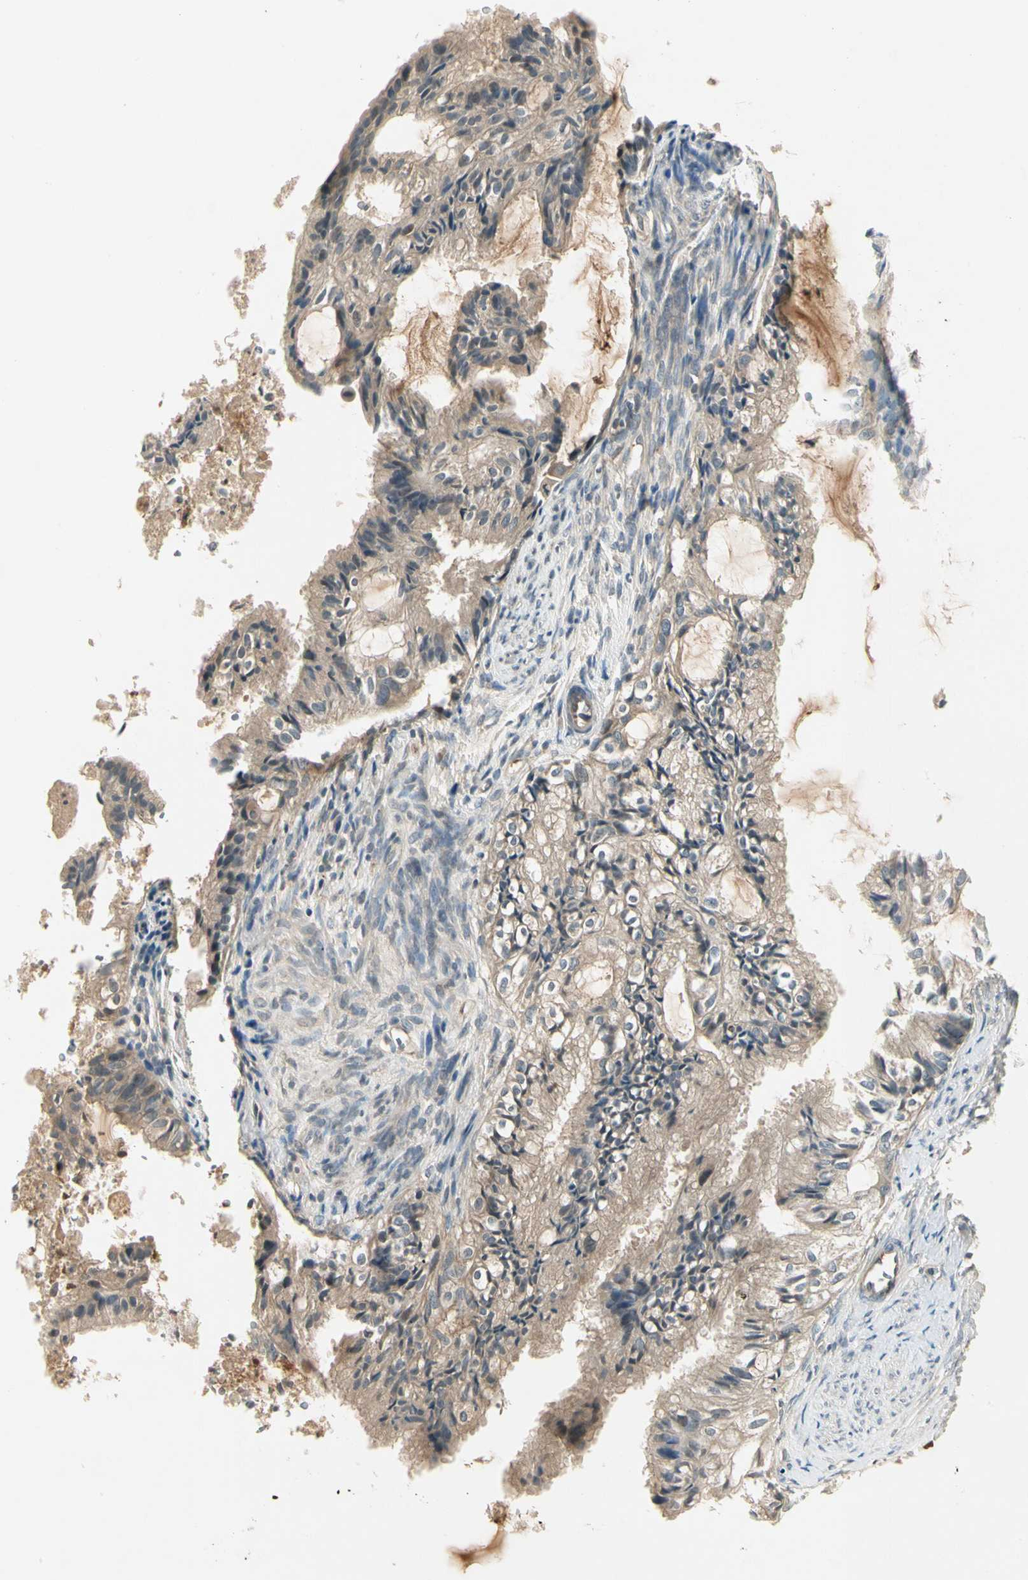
{"staining": {"intensity": "weak", "quantity": ">75%", "location": "cytoplasmic/membranous"}, "tissue": "cervical cancer", "cell_type": "Tumor cells", "image_type": "cancer", "snomed": [{"axis": "morphology", "description": "Normal tissue, NOS"}, {"axis": "morphology", "description": "Adenocarcinoma, NOS"}, {"axis": "topography", "description": "Cervix"}, {"axis": "topography", "description": "Endometrium"}], "caption": "Brown immunohistochemical staining in human adenocarcinoma (cervical) demonstrates weak cytoplasmic/membranous positivity in about >75% of tumor cells.", "gene": "CCL4", "patient": {"sex": "female", "age": 86}}